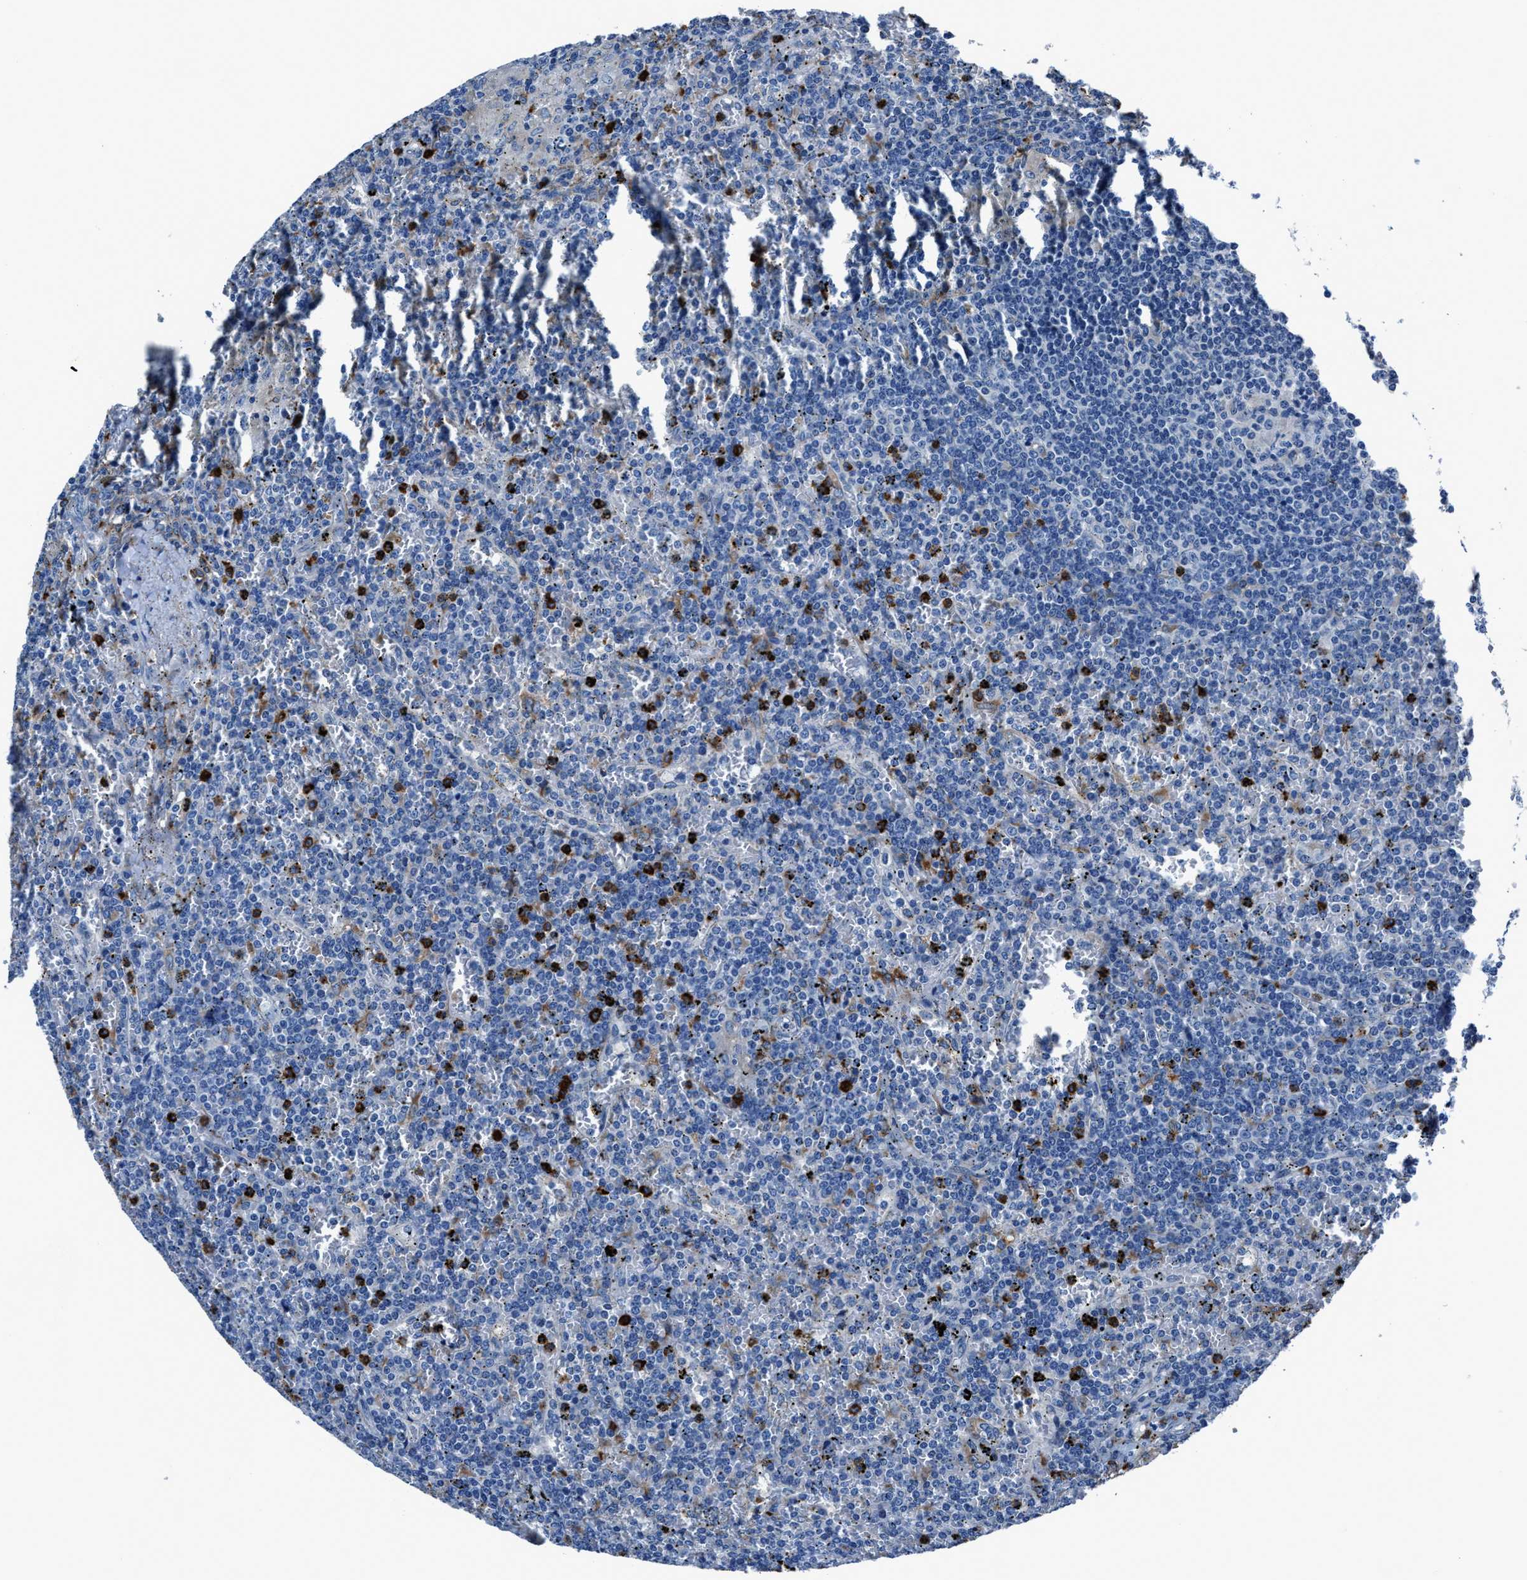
{"staining": {"intensity": "negative", "quantity": "none", "location": "none"}, "tissue": "lymphoma", "cell_type": "Tumor cells", "image_type": "cancer", "snomed": [{"axis": "morphology", "description": "Malignant lymphoma, non-Hodgkin's type, Low grade"}, {"axis": "topography", "description": "Spleen"}], "caption": "An immunohistochemistry image of malignant lymphoma, non-Hodgkin's type (low-grade) is shown. There is no staining in tumor cells of malignant lymphoma, non-Hodgkin's type (low-grade).", "gene": "FGL2", "patient": {"sex": "female", "age": 19}}